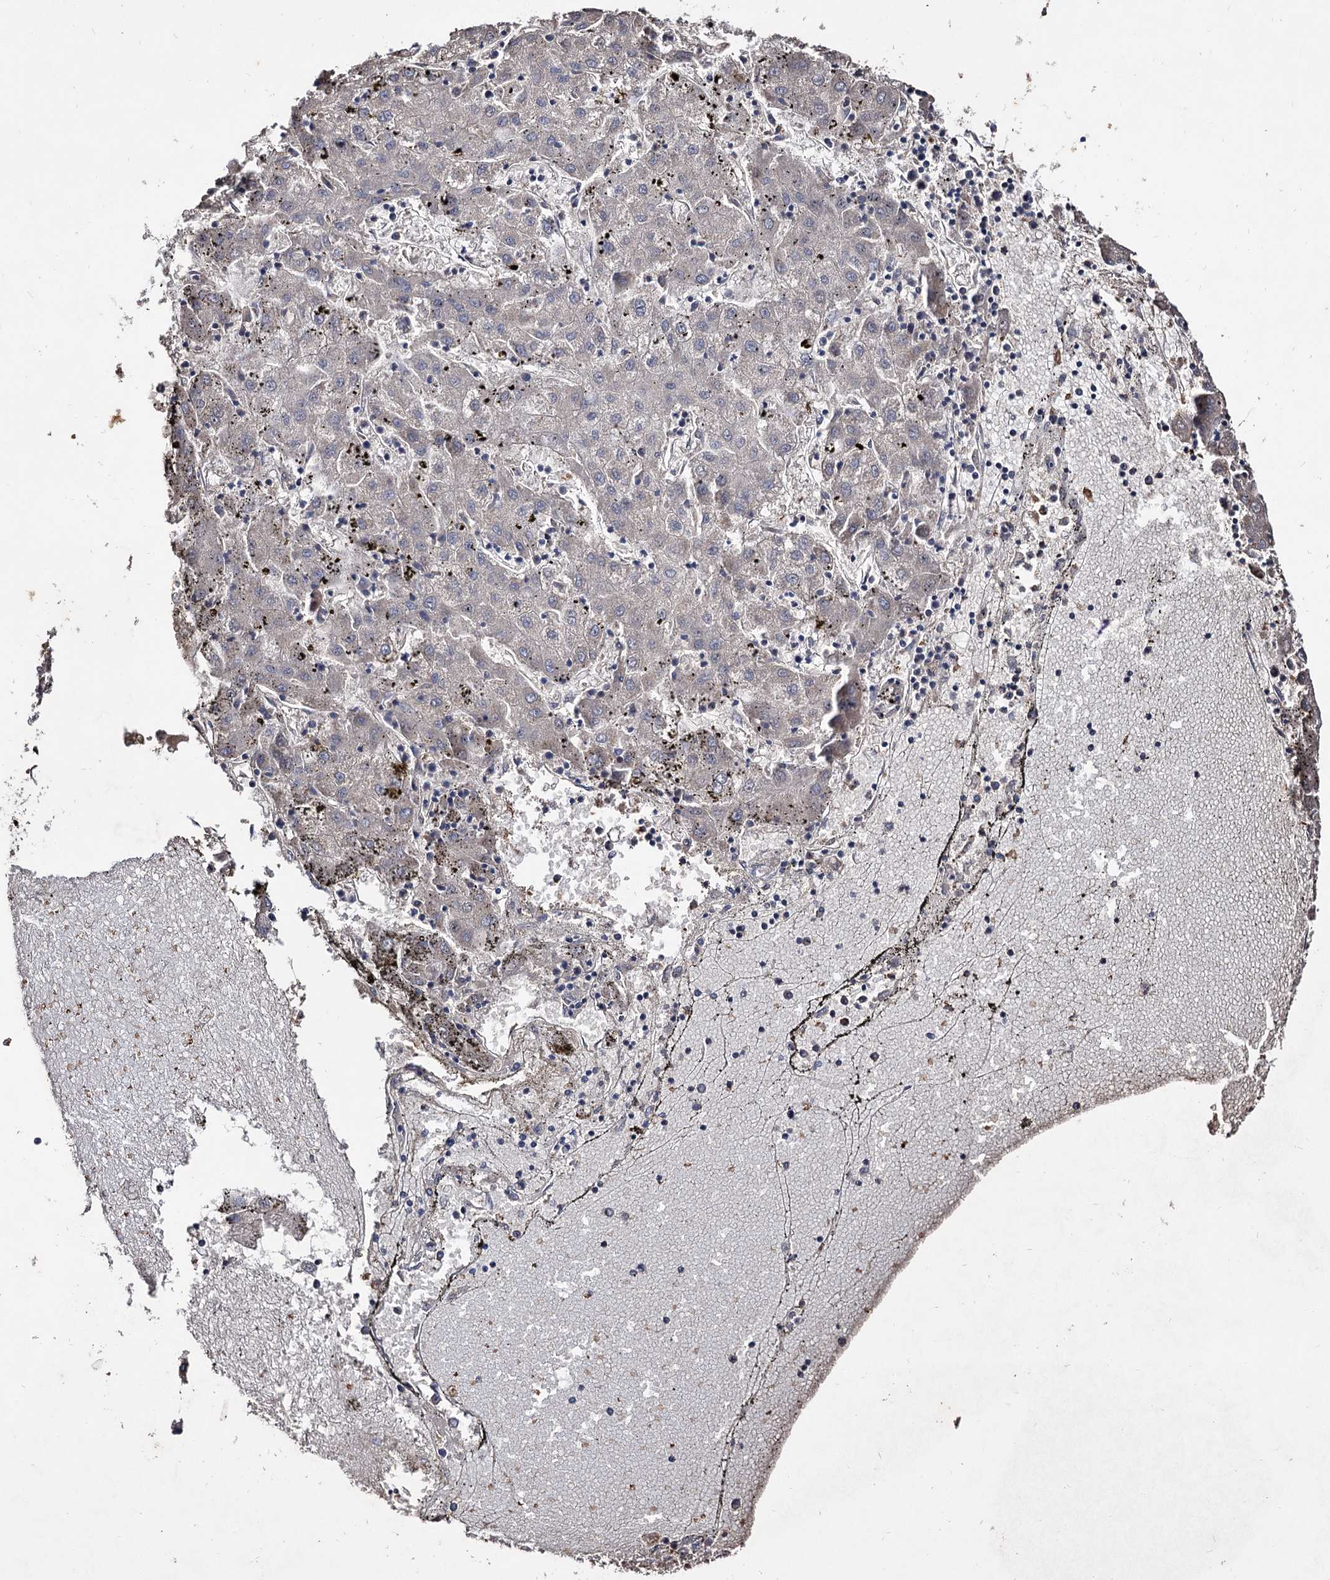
{"staining": {"intensity": "negative", "quantity": "none", "location": "none"}, "tissue": "liver cancer", "cell_type": "Tumor cells", "image_type": "cancer", "snomed": [{"axis": "morphology", "description": "Carcinoma, Hepatocellular, NOS"}, {"axis": "topography", "description": "Liver"}], "caption": "Immunohistochemistry micrograph of neoplastic tissue: liver cancer (hepatocellular carcinoma) stained with DAB exhibits no significant protein staining in tumor cells. Brightfield microscopy of IHC stained with DAB (3,3'-diaminobenzidine) (brown) and hematoxylin (blue), captured at high magnification.", "gene": "ARFIP2", "patient": {"sex": "male", "age": 72}}